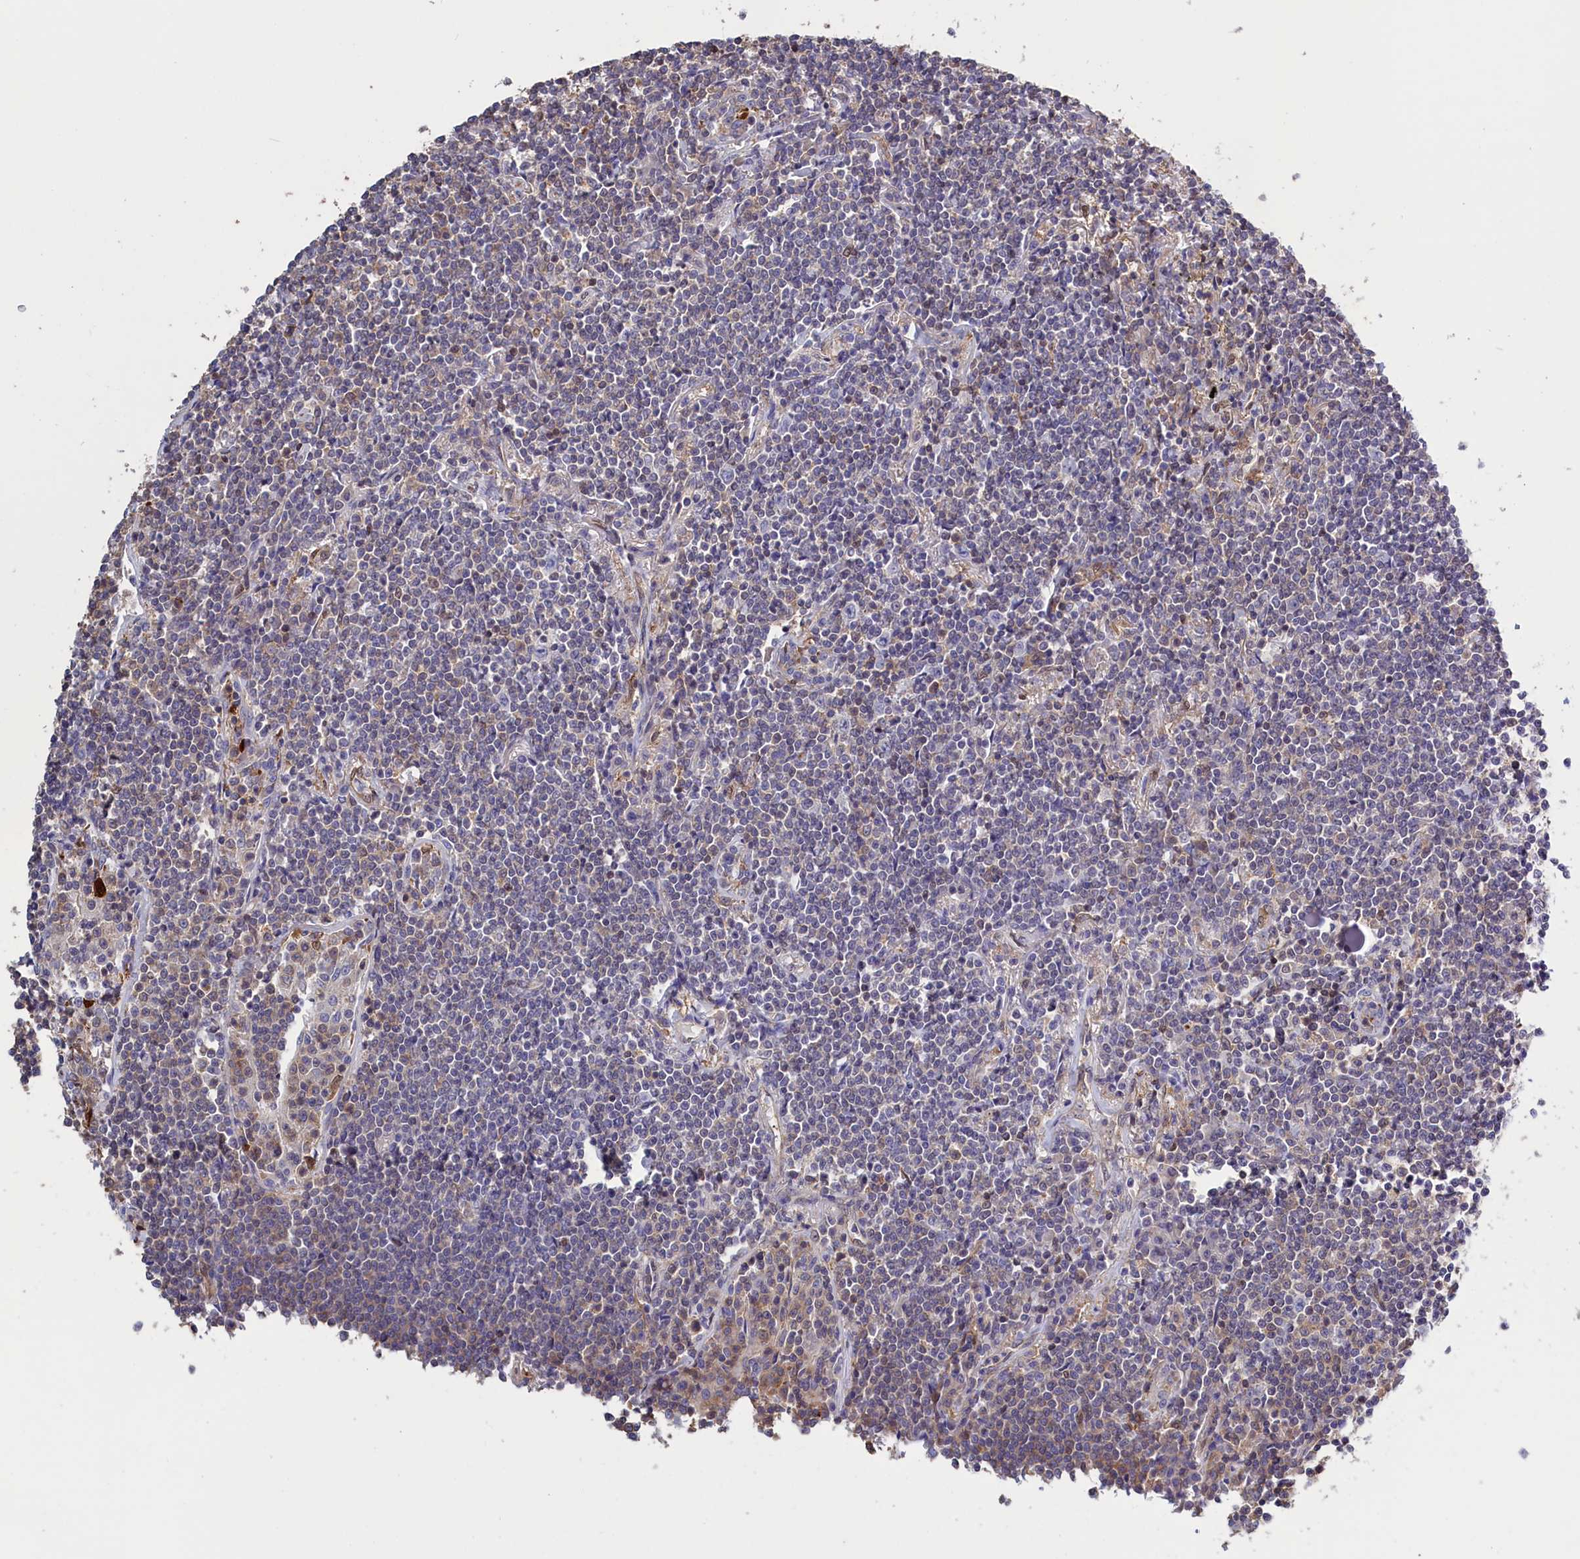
{"staining": {"intensity": "negative", "quantity": "none", "location": "none"}, "tissue": "lymphoma", "cell_type": "Tumor cells", "image_type": "cancer", "snomed": [{"axis": "morphology", "description": "Malignant lymphoma, non-Hodgkin's type, Low grade"}, {"axis": "topography", "description": "Lung"}], "caption": "The histopathology image shows no significant expression in tumor cells of lymphoma.", "gene": "ARHGAP18", "patient": {"sex": "female", "age": 71}}